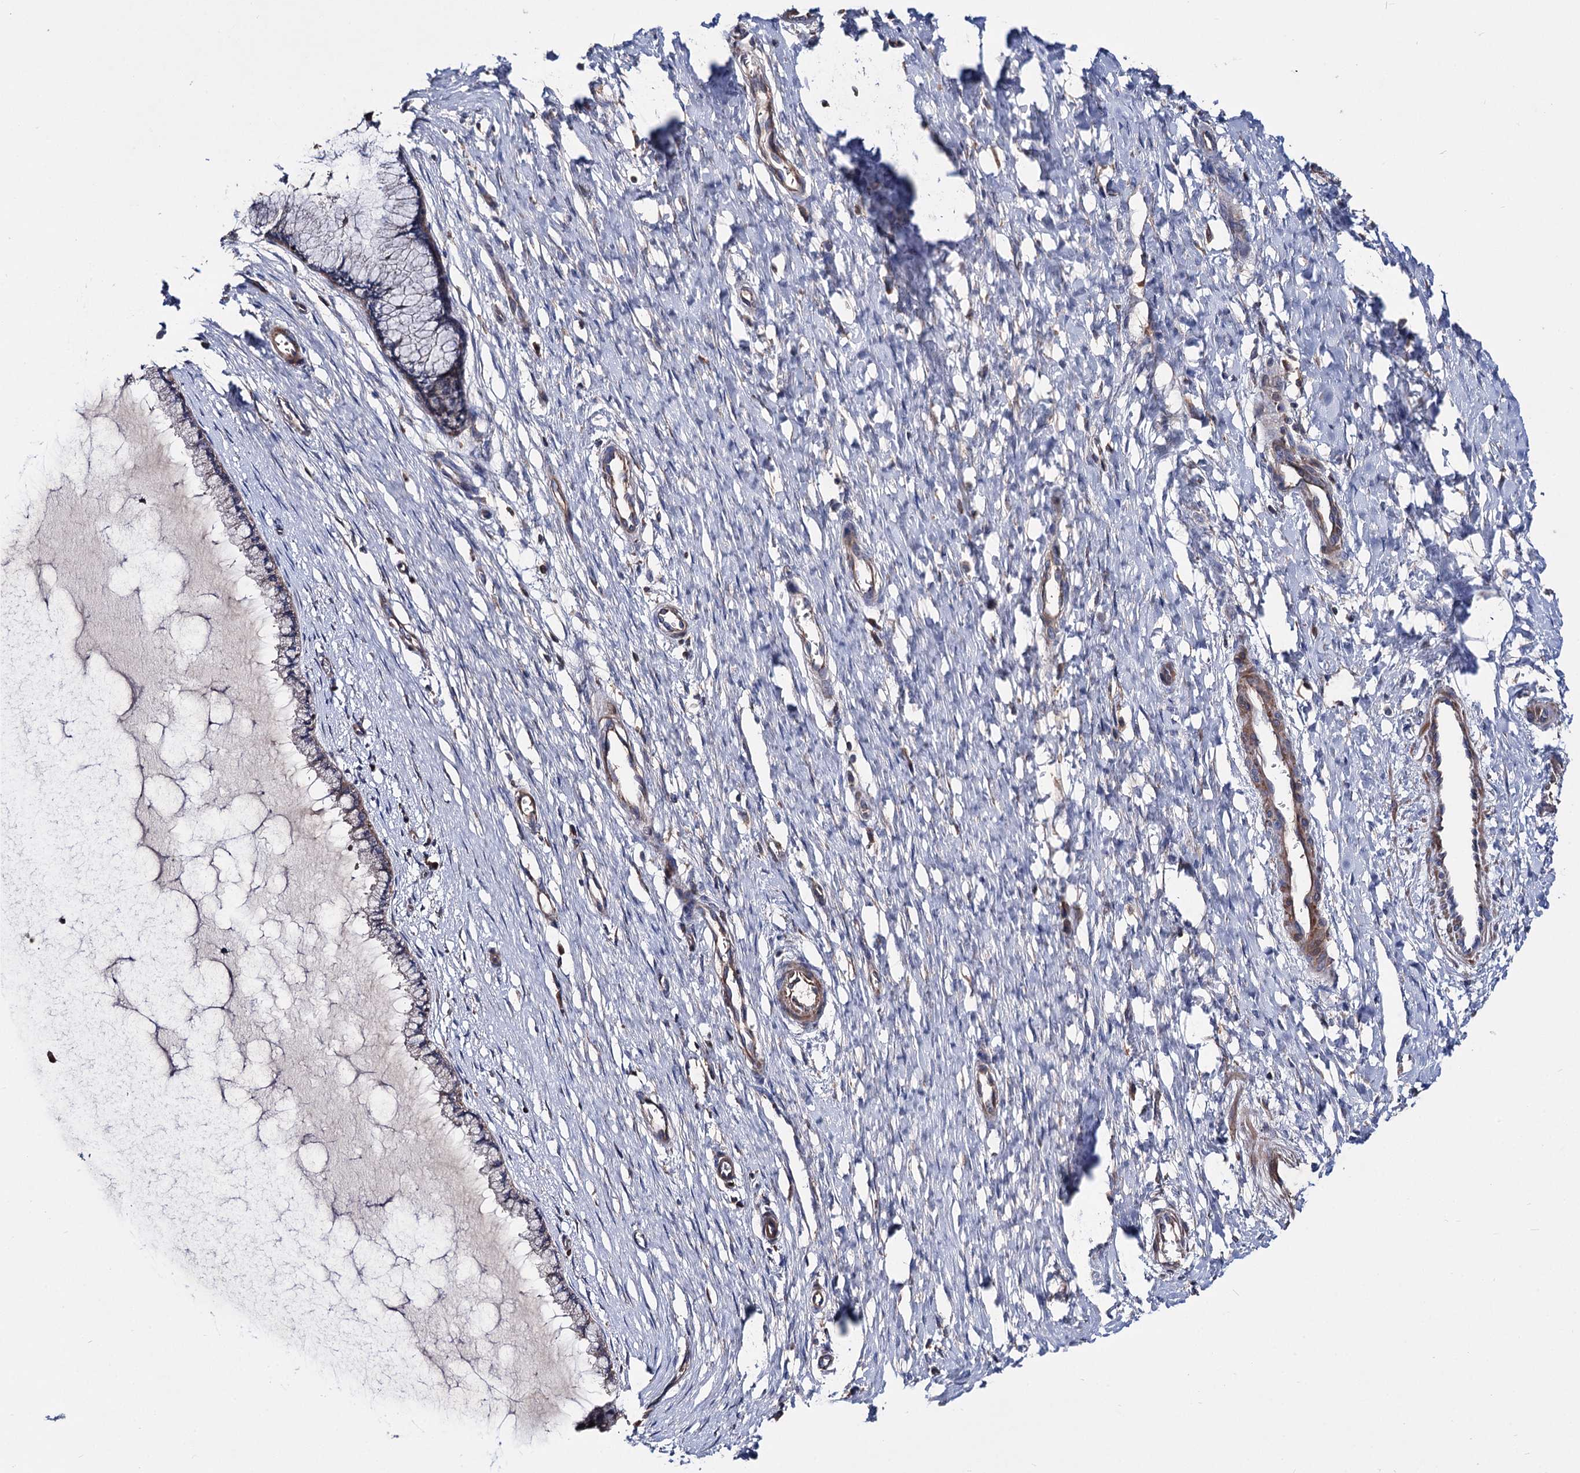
{"staining": {"intensity": "weak", "quantity": "<25%", "location": "cytoplasmic/membranous"}, "tissue": "cervix", "cell_type": "Glandular cells", "image_type": "normal", "snomed": [{"axis": "morphology", "description": "Normal tissue, NOS"}, {"axis": "topography", "description": "Cervix"}], "caption": "Glandular cells are negative for protein expression in benign human cervix. Nuclei are stained in blue.", "gene": "CLPB", "patient": {"sex": "female", "age": 55}}